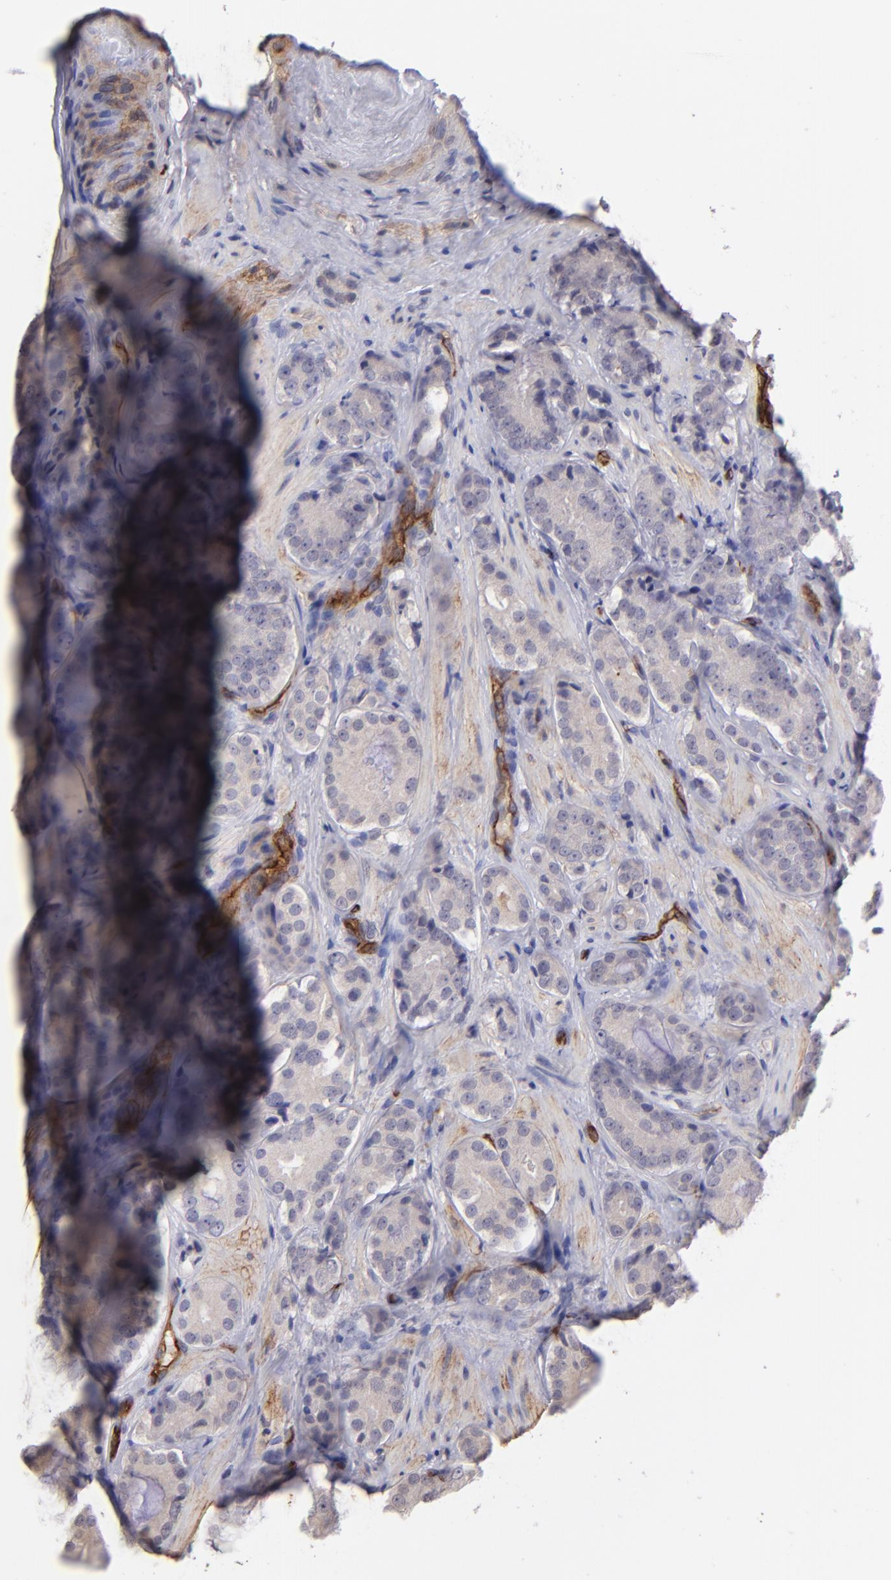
{"staining": {"intensity": "negative", "quantity": "none", "location": "none"}, "tissue": "prostate cancer", "cell_type": "Tumor cells", "image_type": "cancer", "snomed": [{"axis": "morphology", "description": "Adenocarcinoma, High grade"}, {"axis": "topography", "description": "Prostate"}], "caption": "Tumor cells show no significant protein positivity in prostate cancer (high-grade adenocarcinoma).", "gene": "DYSF", "patient": {"sex": "male", "age": 70}}